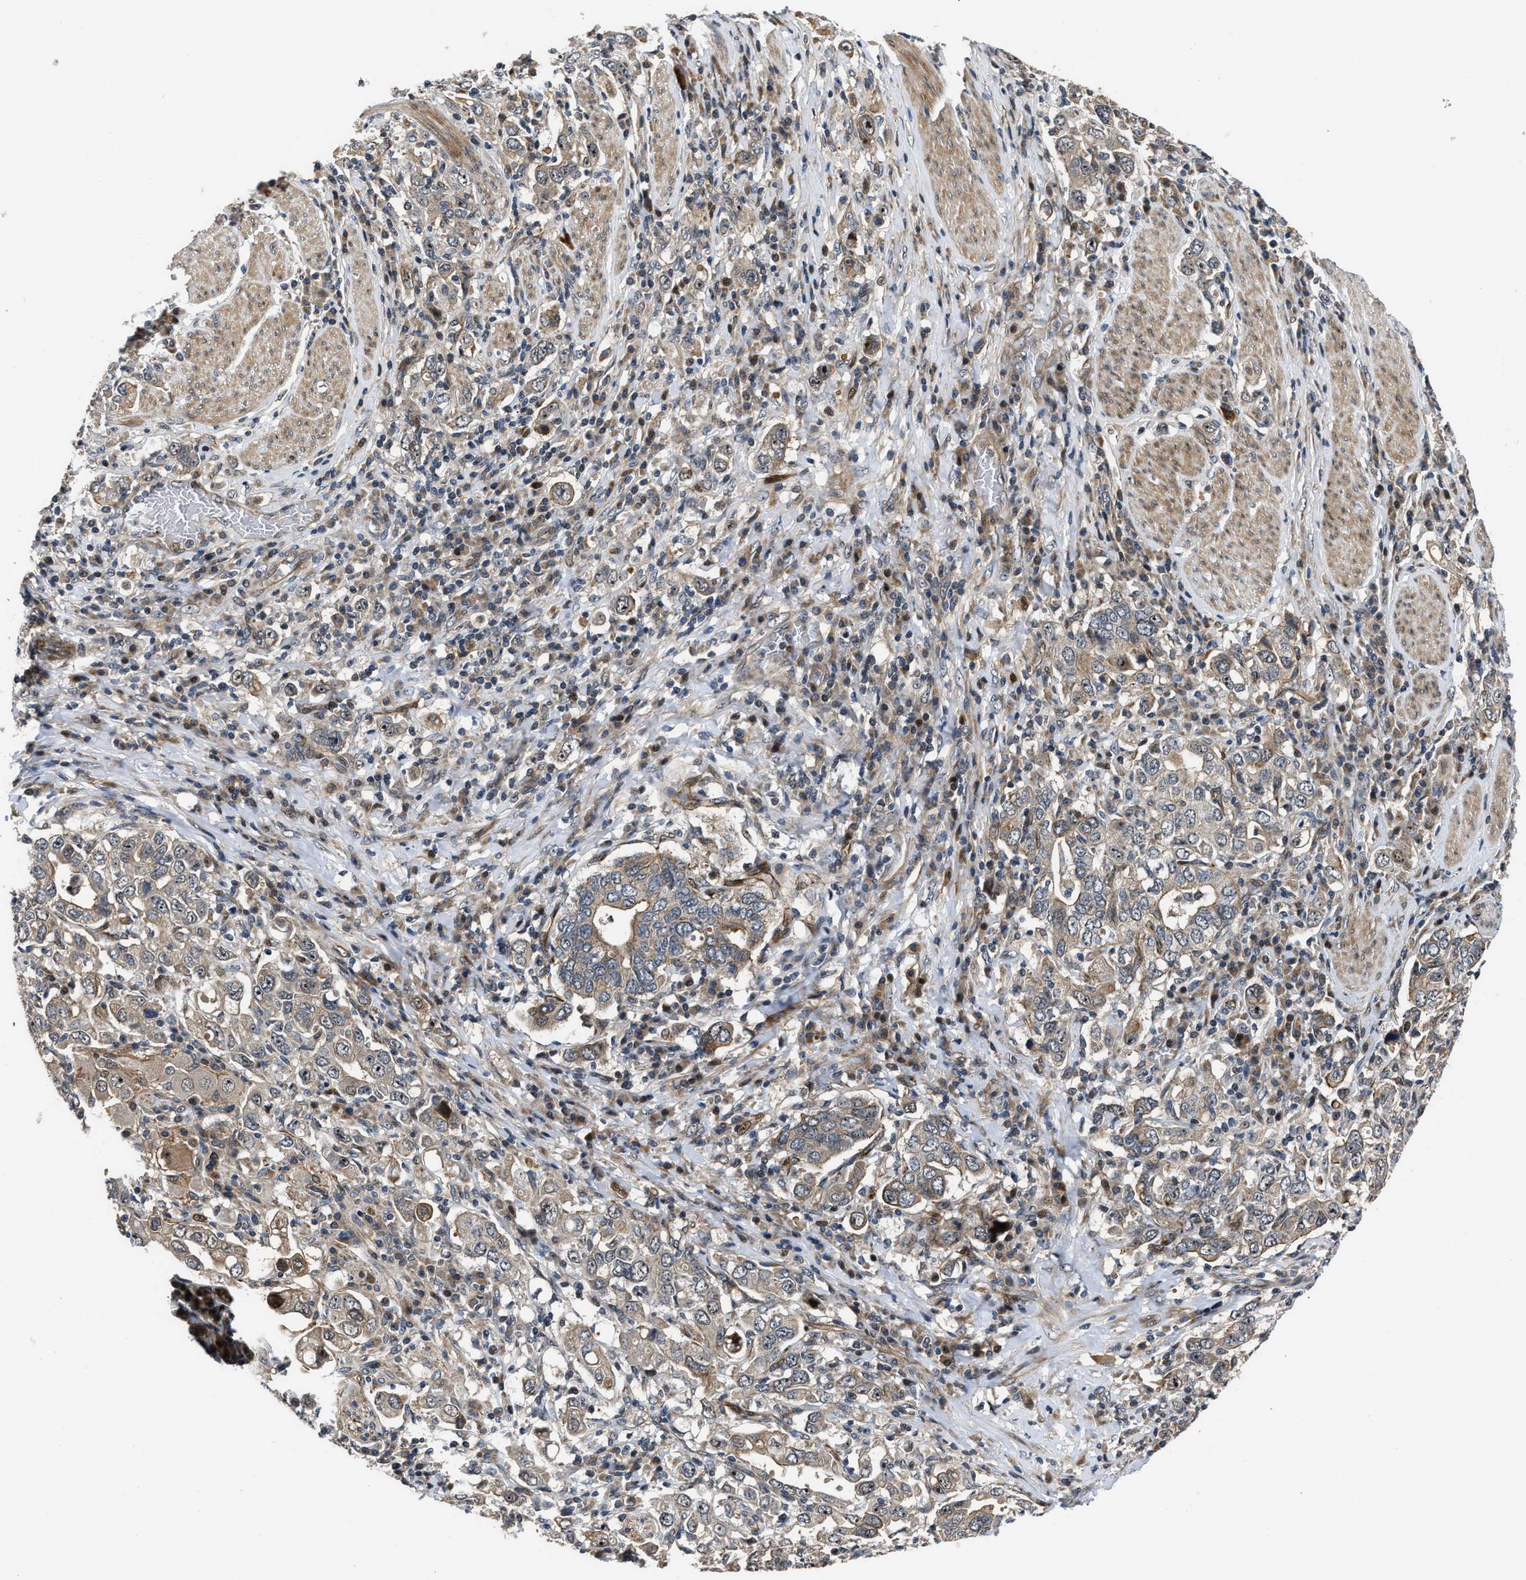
{"staining": {"intensity": "moderate", "quantity": "<25%", "location": "cytoplasmic/membranous,nuclear"}, "tissue": "stomach cancer", "cell_type": "Tumor cells", "image_type": "cancer", "snomed": [{"axis": "morphology", "description": "Adenocarcinoma, NOS"}, {"axis": "topography", "description": "Stomach, upper"}], "caption": "IHC micrograph of human stomach cancer (adenocarcinoma) stained for a protein (brown), which shows low levels of moderate cytoplasmic/membranous and nuclear expression in approximately <25% of tumor cells.", "gene": "ALDH3A2", "patient": {"sex": "male", "age": 62}}